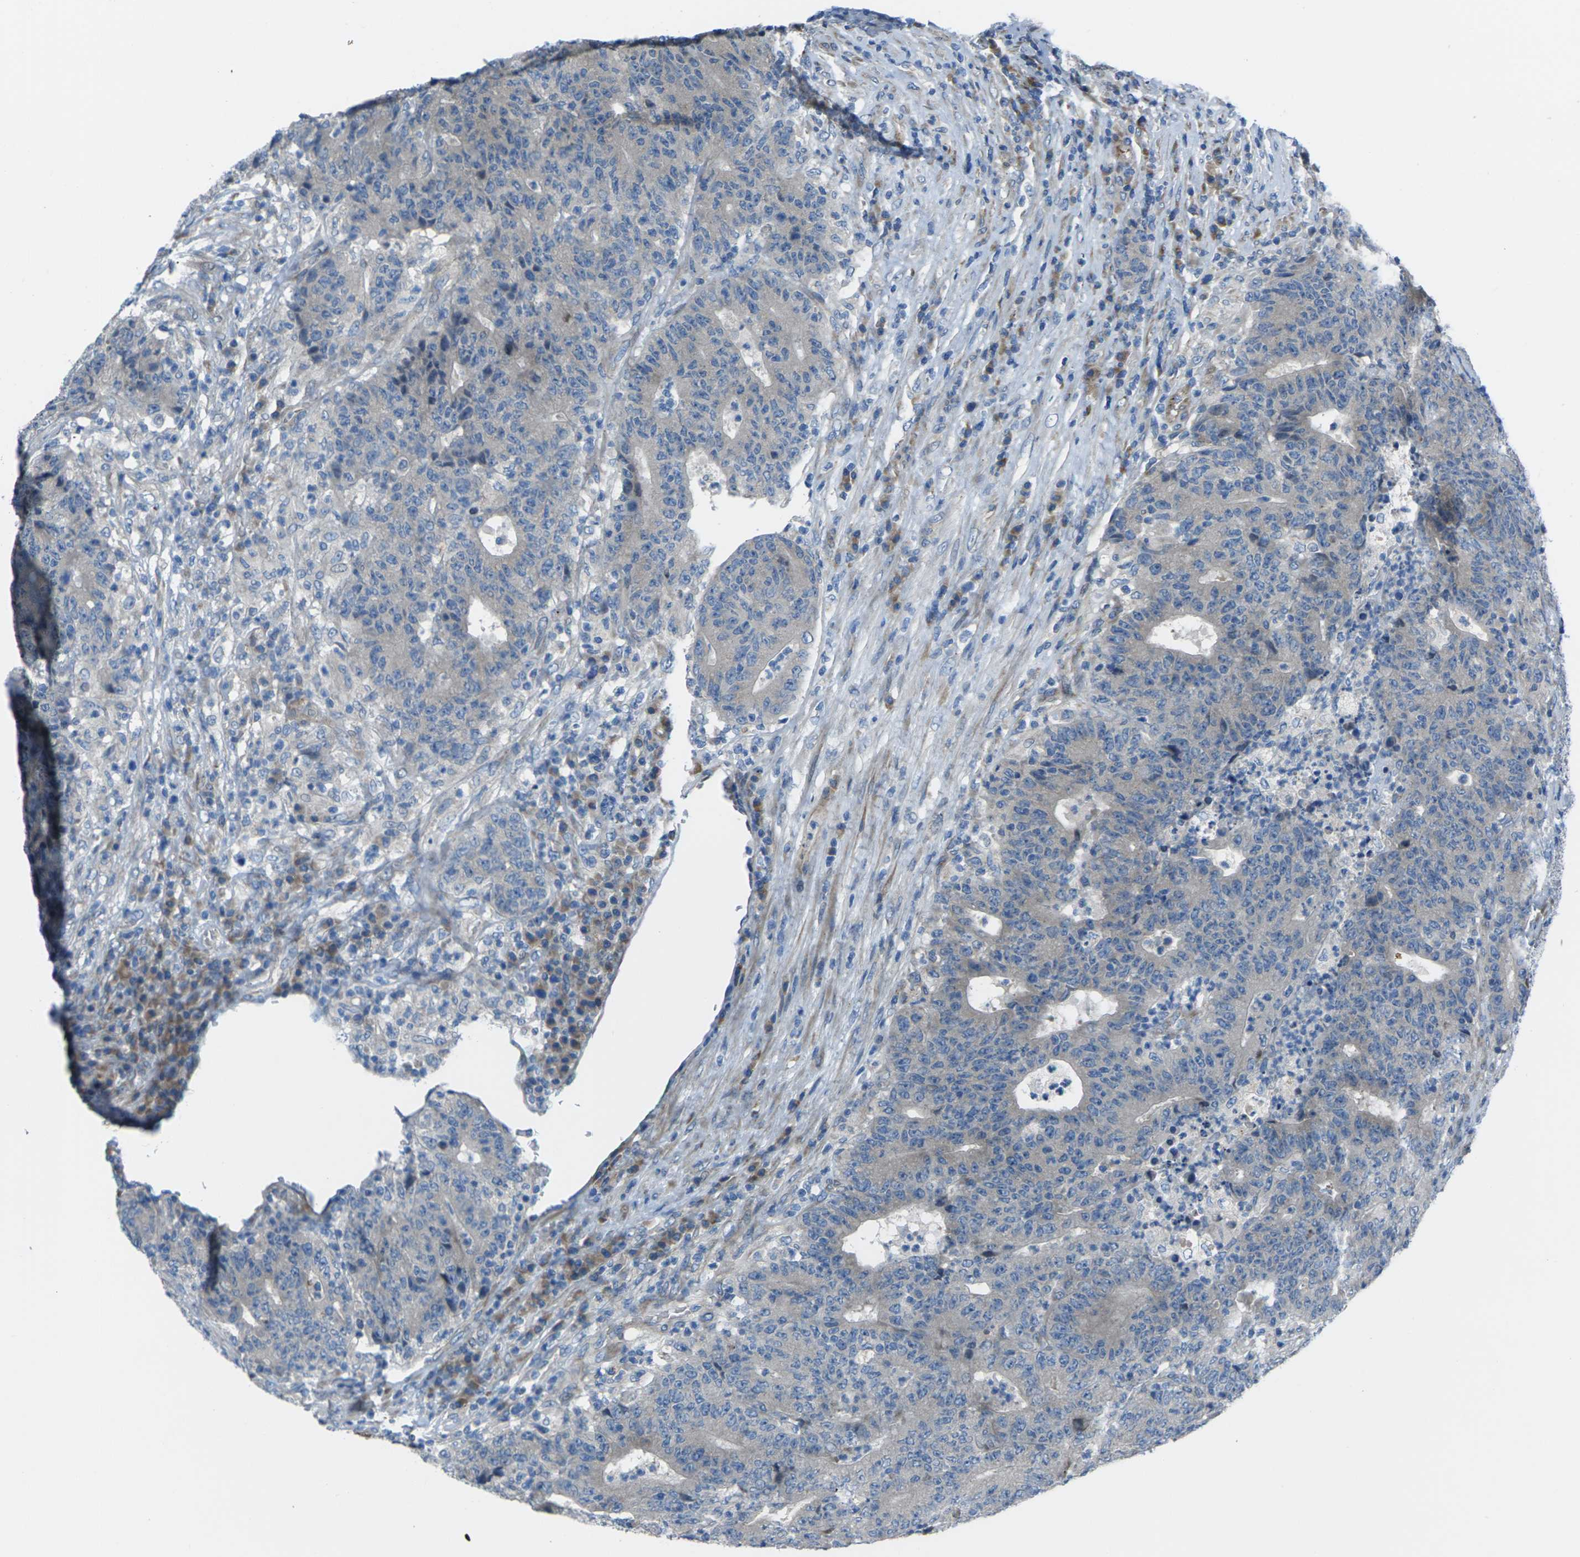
{"staining": {"intensity": "negative", "quantity": "none", "location": "none"}, "tissue": "colorectal cancer", "cell_type": "Tumor cells", "image_type": "cancer", "snomed": [{"axis": "morphology", "description": "Normal tissue, NOS"}, {"axis": "morphology", "description": "Adenocarcinoma, NOS"}, {"axis": "topography", "description": "Colon"}], "caption": "IHC of colorectal adenocarcinoma shows no positivity in tumor cells.", "gene": "EDNRA", "patient": {"sex": "female", "age": 75}}